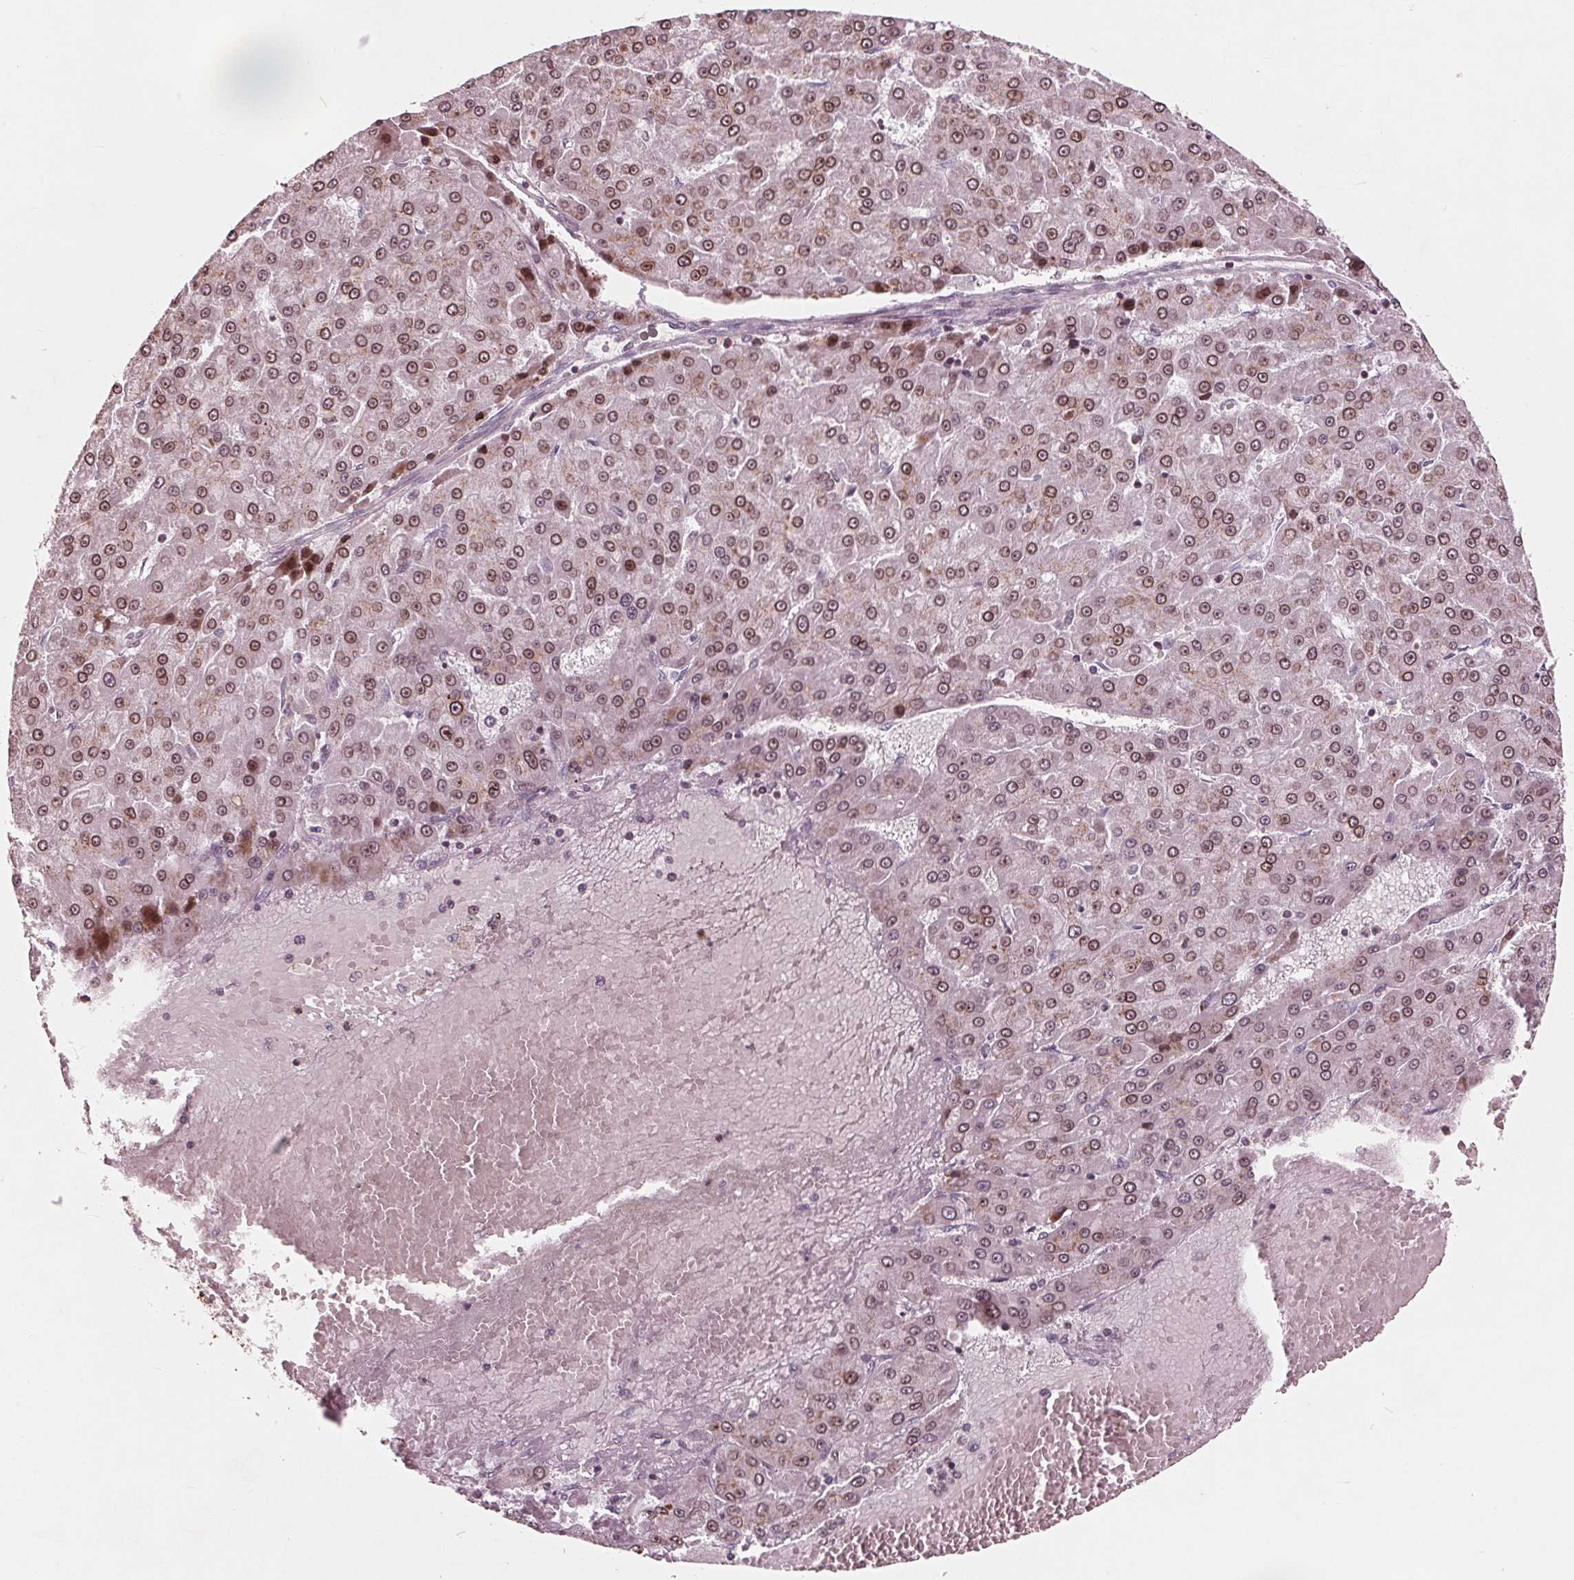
{"staining": {"intensity": "moderate", "quantity": ">75%", "location": "cytoplasmic/membranous,nuclear"}, "tissue": "liver cancer", "cell_type": "Tumor cells", "image_type": "cancer", "snomed": [{"axis": "morphology", "description": "Carcinoma, Hepatocellular, NOS"}, {"axis": "topography", "description": "Liver"}], "caption": "This is an image of immunohistochemistry (IHC) staining of liver cancer (hepatocellular carcinoma), which shows moderate staining in the cytoplasmic/membranous and nuclear of tumor cells.", "gene": "NUP210", "patient": {"sex": "male", "age": 78}}